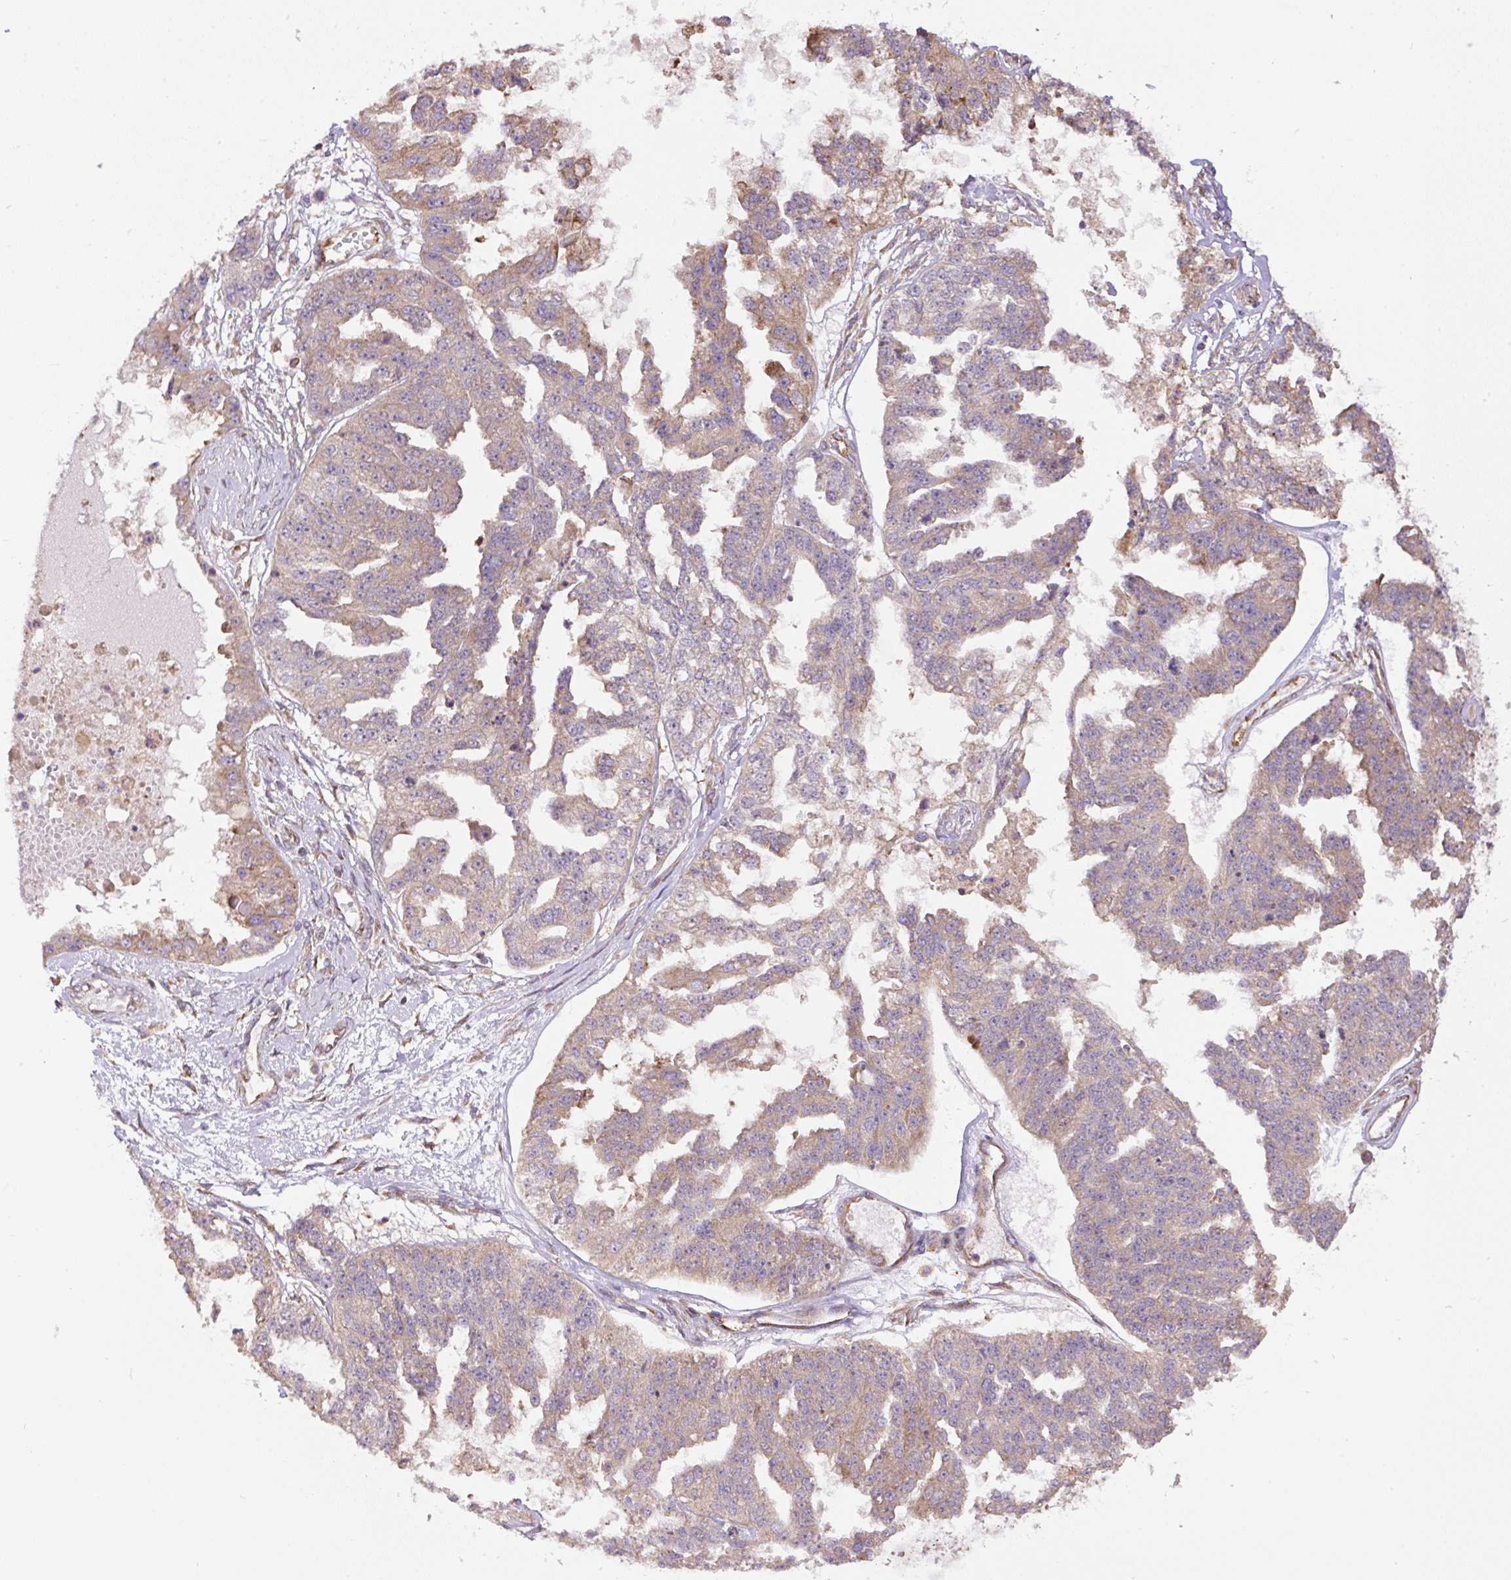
{"staining": {"intensity": "weak", "quantity": "25%-75%", "location": "cytoplasmic/membranous"}, "tissue": "ovarian cancer", "cell_type": "Tumor cells", "image_type": "cancer", "snomed": [{"axis": "morphology", "description": "Cystadenocarcinoma, serous, NOS"}, {"axis": "topography", "description": "Ovary"}], "caption": "Immunohistochemical staining of human ovarian cancer (serous cystadenocarcinoma) displays low levels of weak cytoplasmic/membranous protein positivity in about 25%-75% of tumor cells. (Brightfield microscopy of DAB IHC at high magnification).", "gene": "PPME1", "patient": {"sex": "female", "age": 58}}